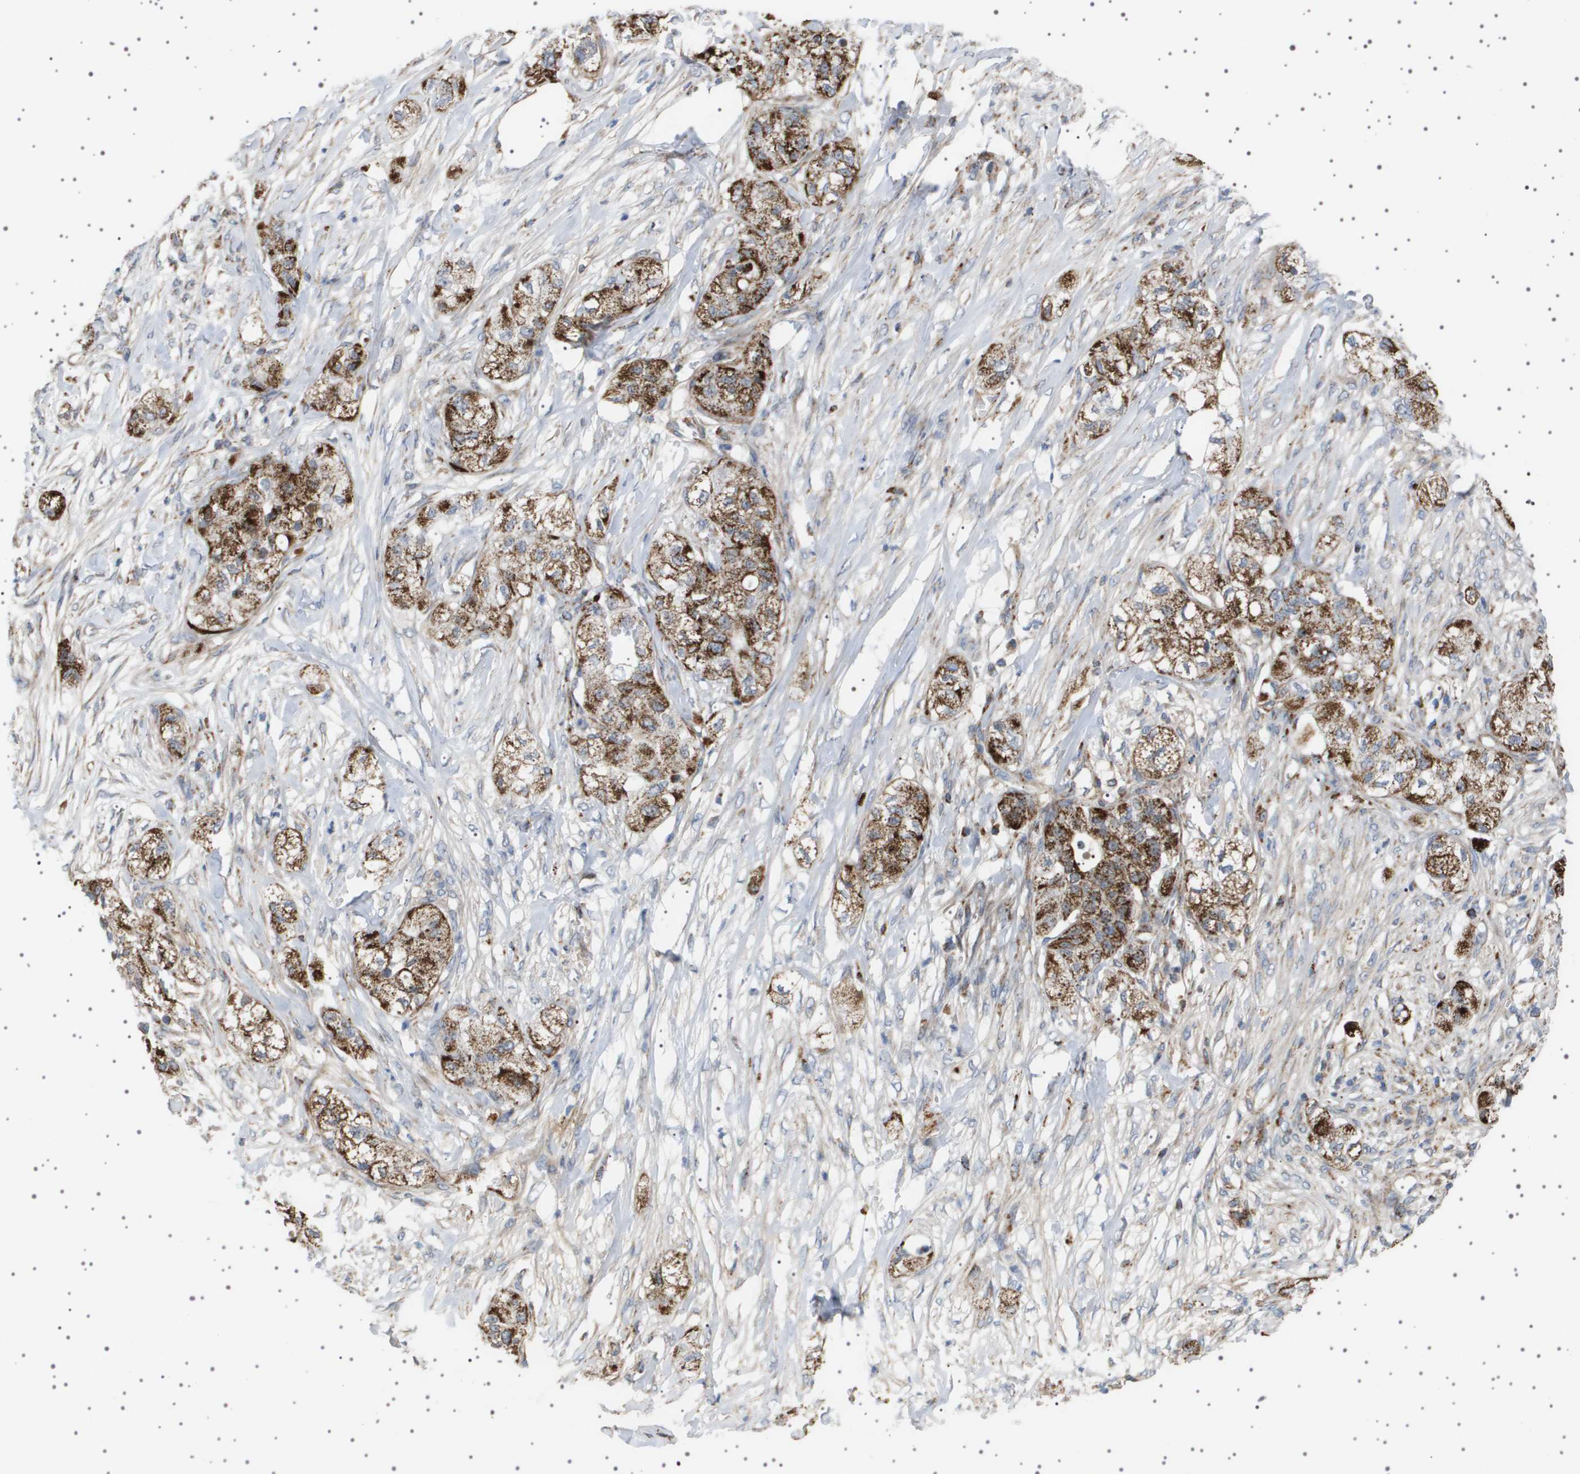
{"staining": {"intensity": "strong", "quantity": ">75%", "location": "cytoplasmic/membranous"}, "tissue": "pancreatic cancer", "cell_type": "Tumor cells", "image_type": "cancer", "snomed": [{"axis": "morphology", "description": "Adenocarcinoma, NOS"}, {"axis": "topography", "description": "Pancreas"}], "caption": "Protein analysis of pancreatic cancer tissue demonstrates strong cytoplasmic/membranous staining in about >75% of tumor cells.", "gene": "UBXN8", "patient": {"sex": "female", "age": 78}}